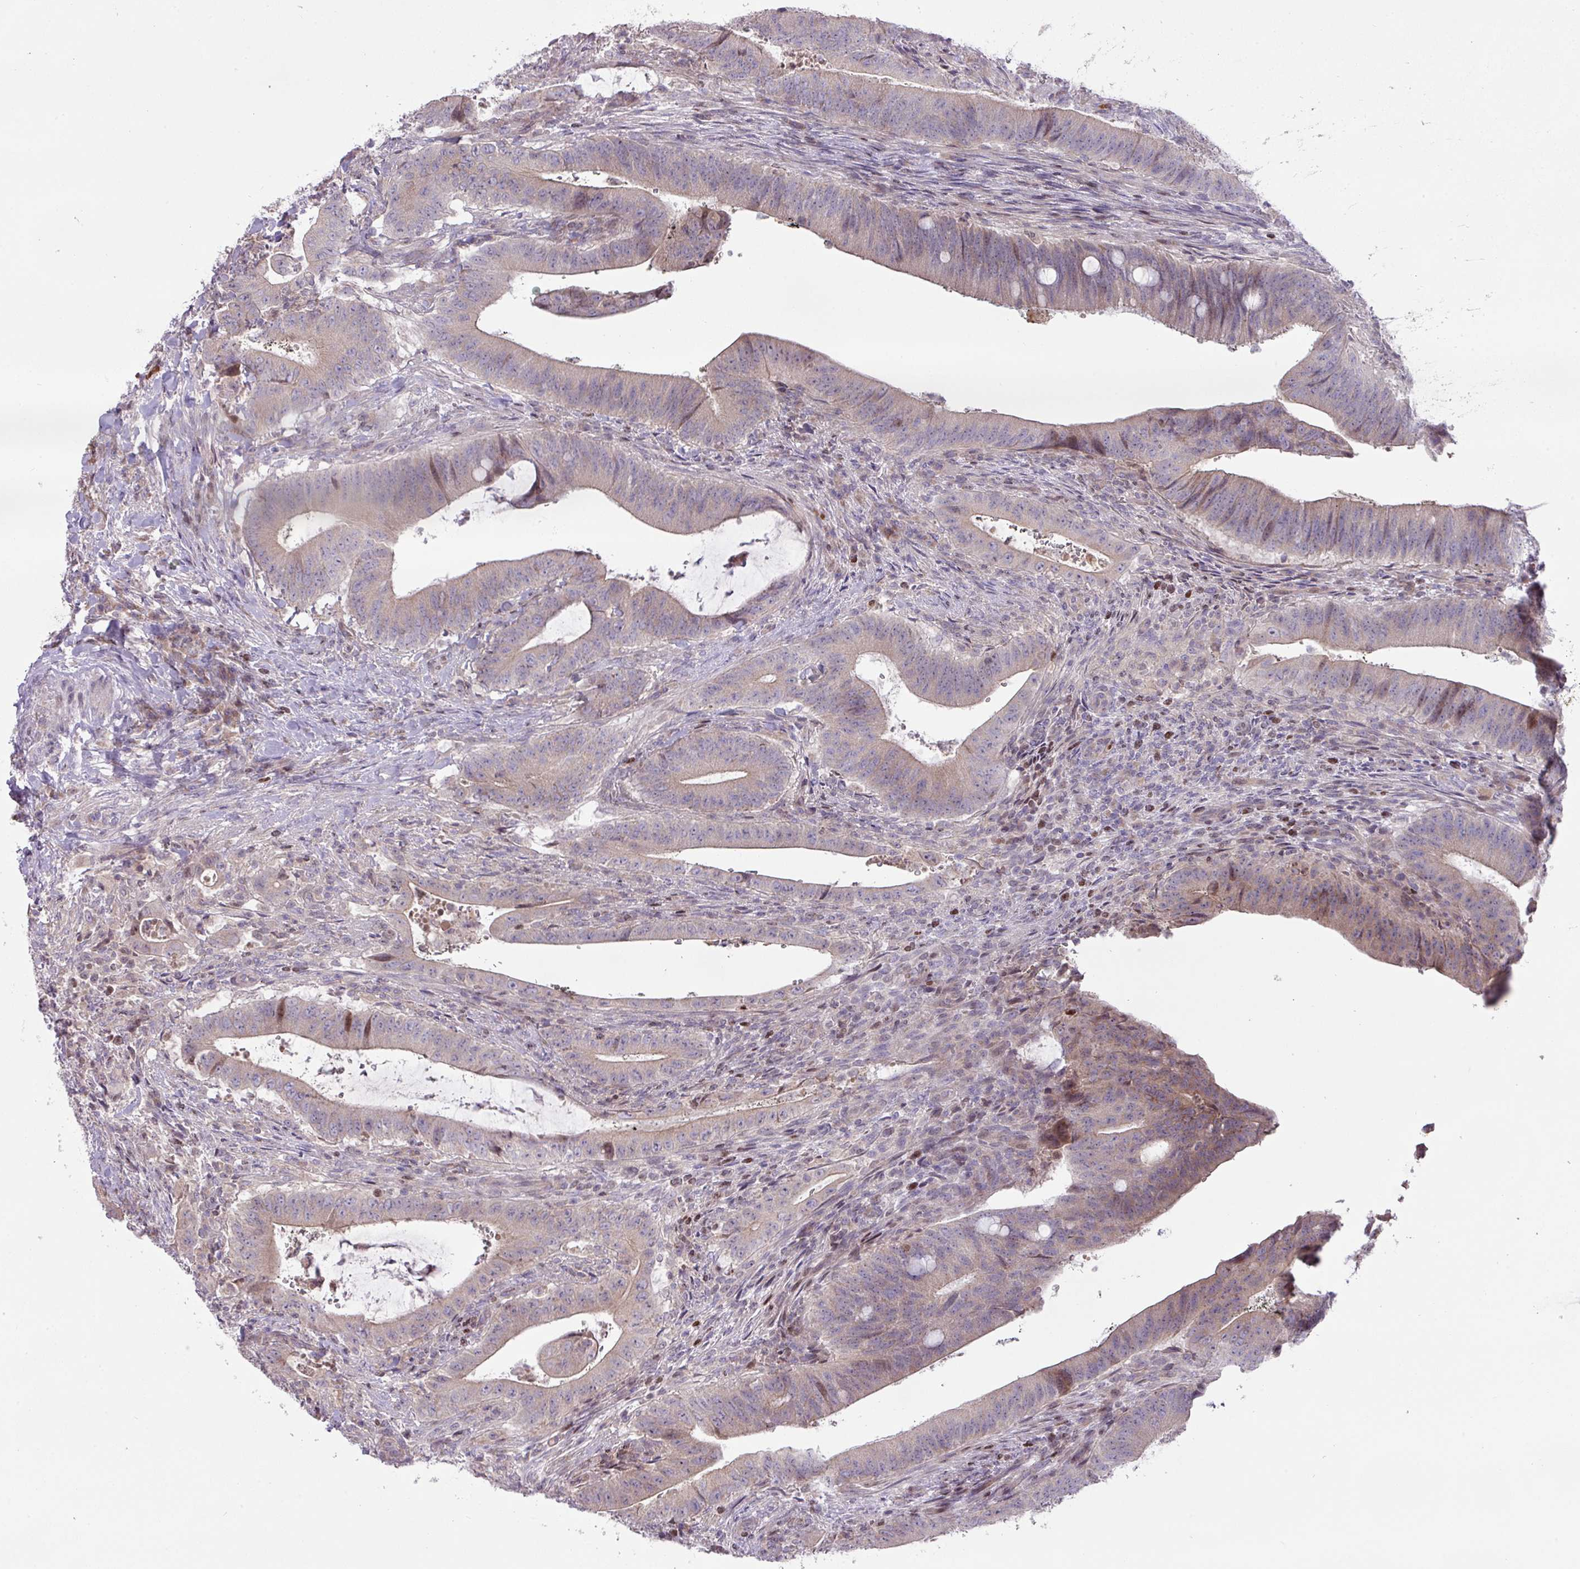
{"staining": {"intensity": "weak", "quantity": "25%-75%", "location": "cytoplasmic/membranous"}, "tissue": "colorectal cancer", "cell_type": "Tumor cells", "image_type": "cancer", "snomed": [{"axis": "morphology", "description": "Adenocarcinoma, NOS"}, {"axis": "topography", "description": "Colon"}], "caption": "This image displays immunohistochemistry (IHC) staining of human colorectal cancer, with low weak cytoplasmic/membranous staining in approximately 25%-75% of tumor cells.", "gene": "ZNF394", "patient": {"sex": "female", "age": 43}}